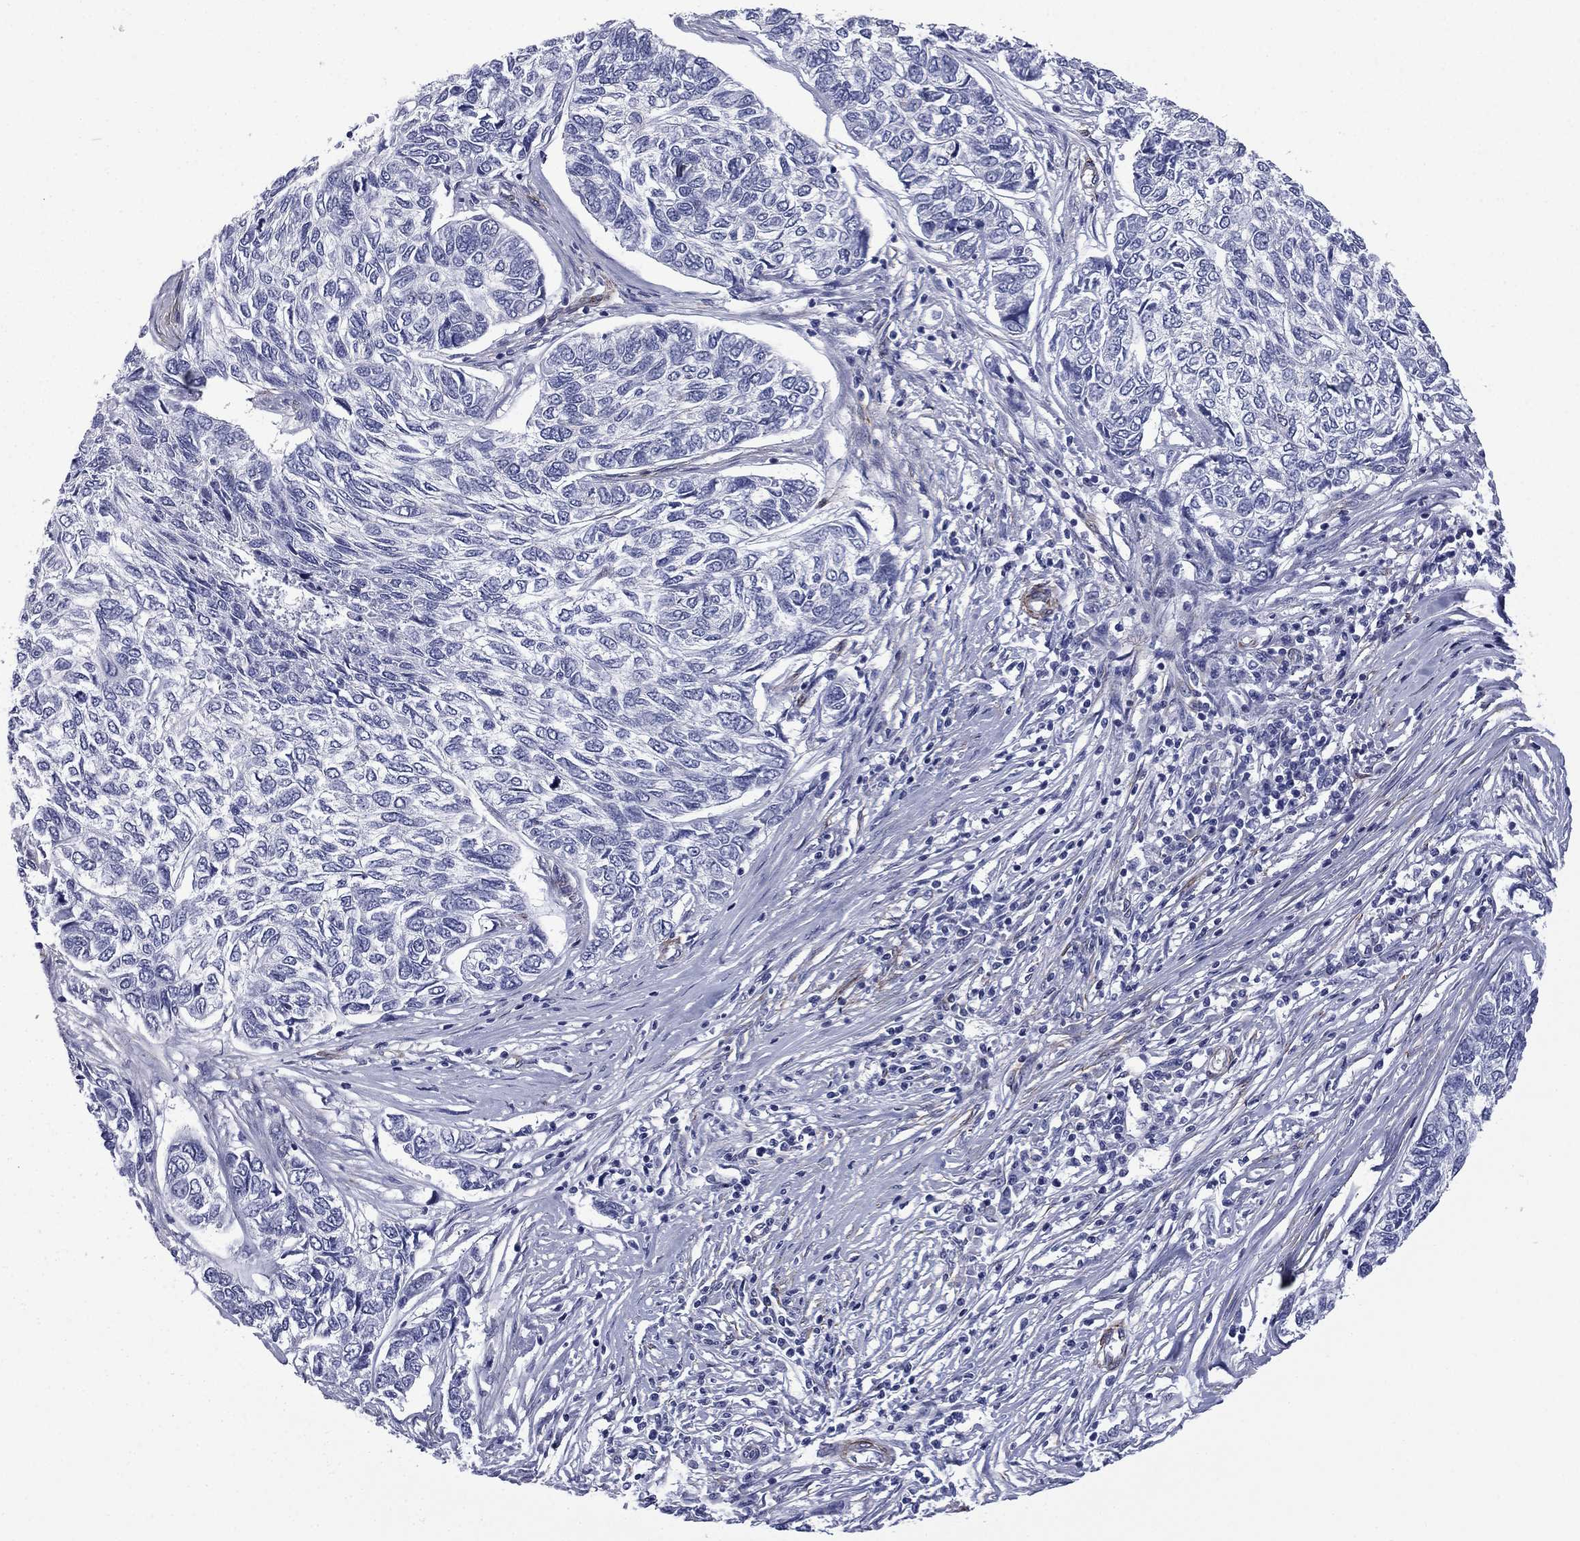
{"staining": {"intensity": "negative", "quantity": "none", "location": "none"}, "tissue": "skin cancer", "cell_type": "Tumor cells", "image_type": "cancer", "snomed": [{"axis": "morphology", "description": "Basal cell carcinoma"}, {"axis": "topography", "description": "Skin"}], "caption": "Immunohistochemistry histopathology image of neoplastic tissue: skin basal cell carcinoma stained with DAB (3,3'-diaminobenzidine) exhibits no significant protein expression in tumor cells.", "gene": "CAVIN3", "patient": {"sex": "female", "age": 65}}